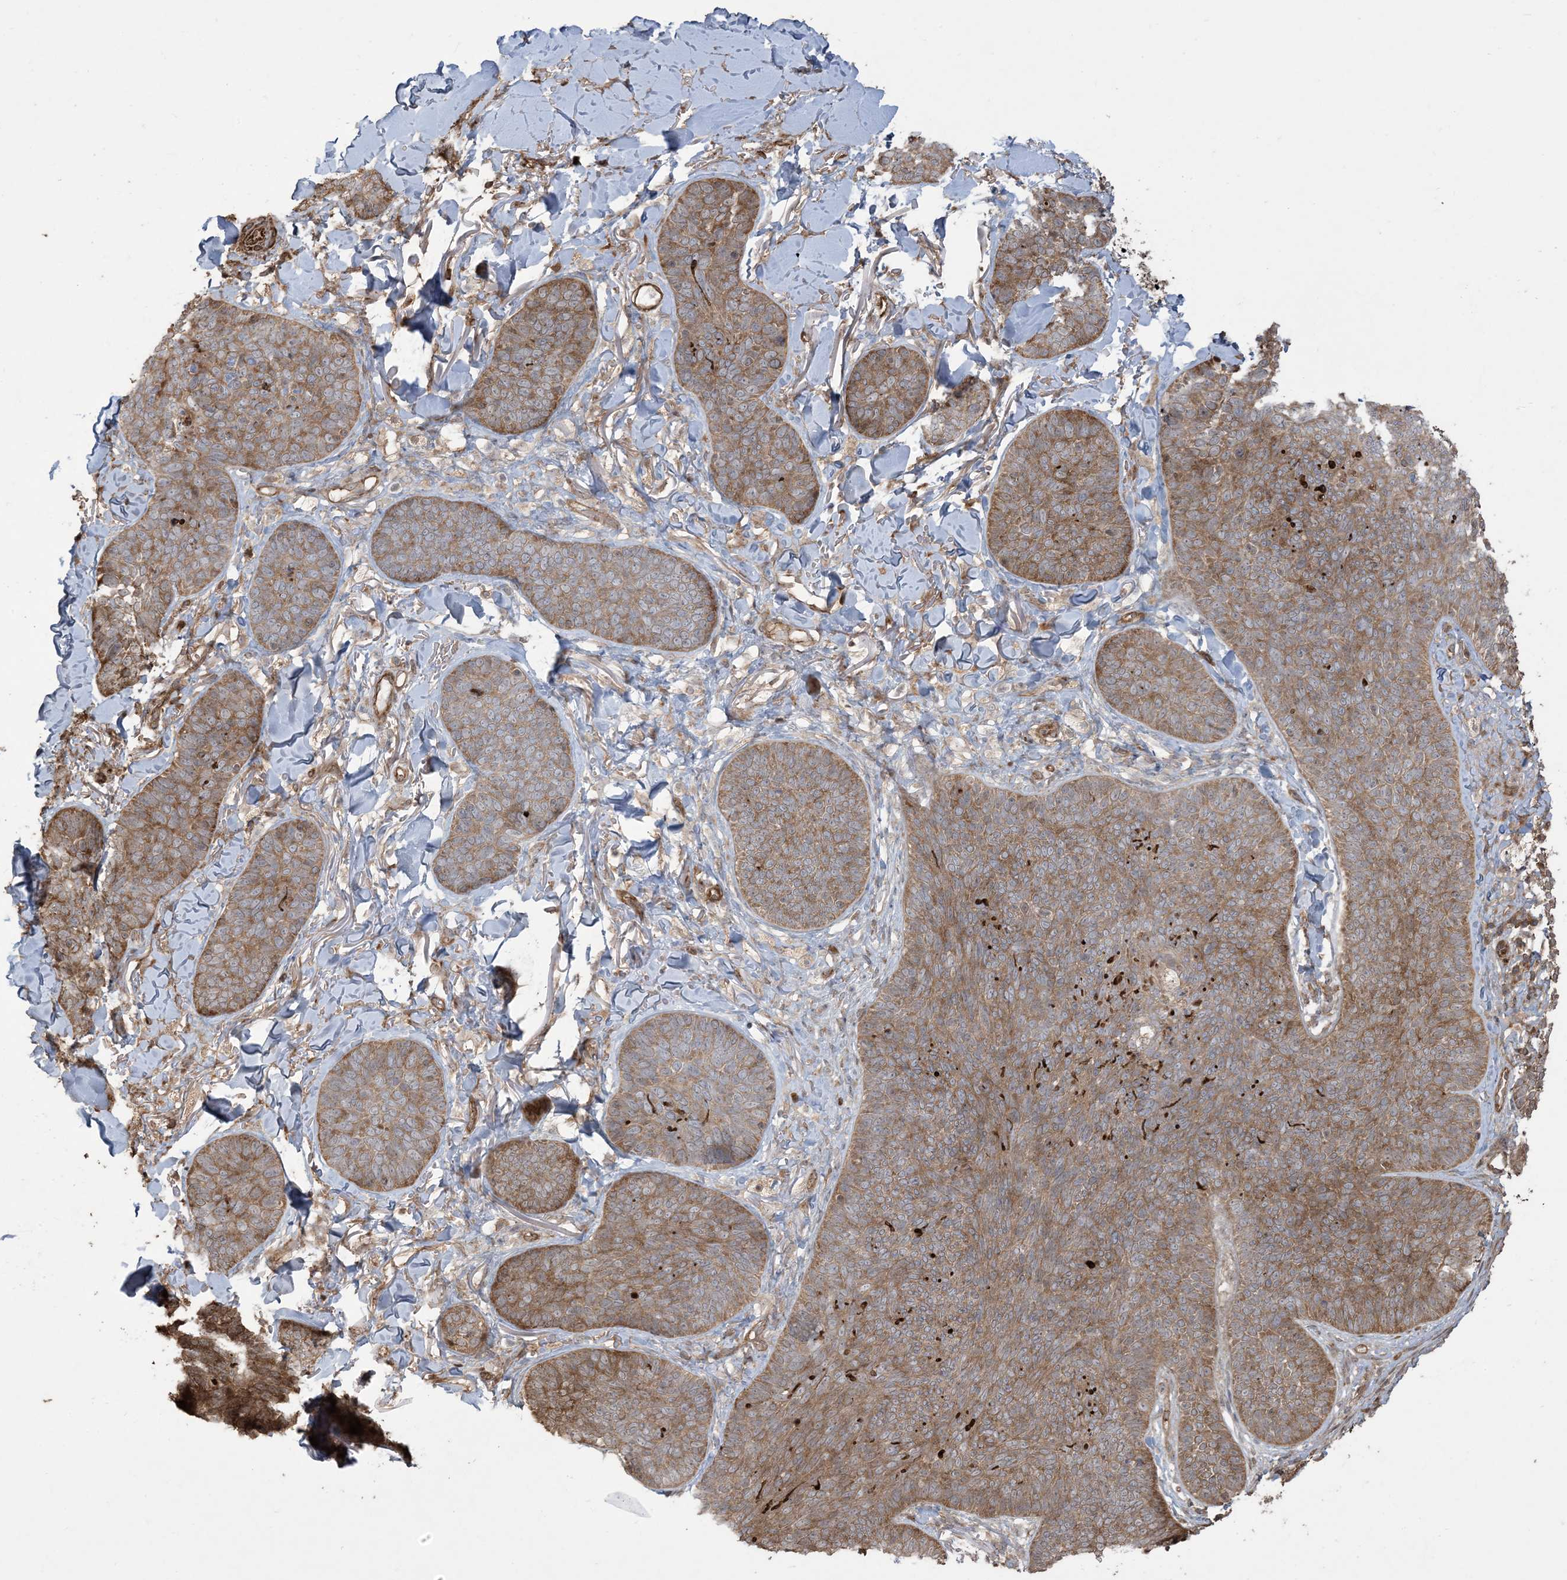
{"staining": {"intensity": "moderate", "quantity": ">75%", "location": "cytoplasmic/membranous"}, "tissue": "skin cancer", "cell_type": "Tumor cells", "image_type": "cancer", "snomed": [{"axis": "morphology", "description": "Basal cell carcinoma"}, {"axis": "topography", "description": "Skin"}], "caption": "This image exhibits immunohistochemistry staining of skin basal cell carcinoma, with medium moderate cytoplasmic/membranous expression in approximately >75% of tumor cells.", "gene": "KLHL18", "patient": {"sex": "male", "age": 85}}